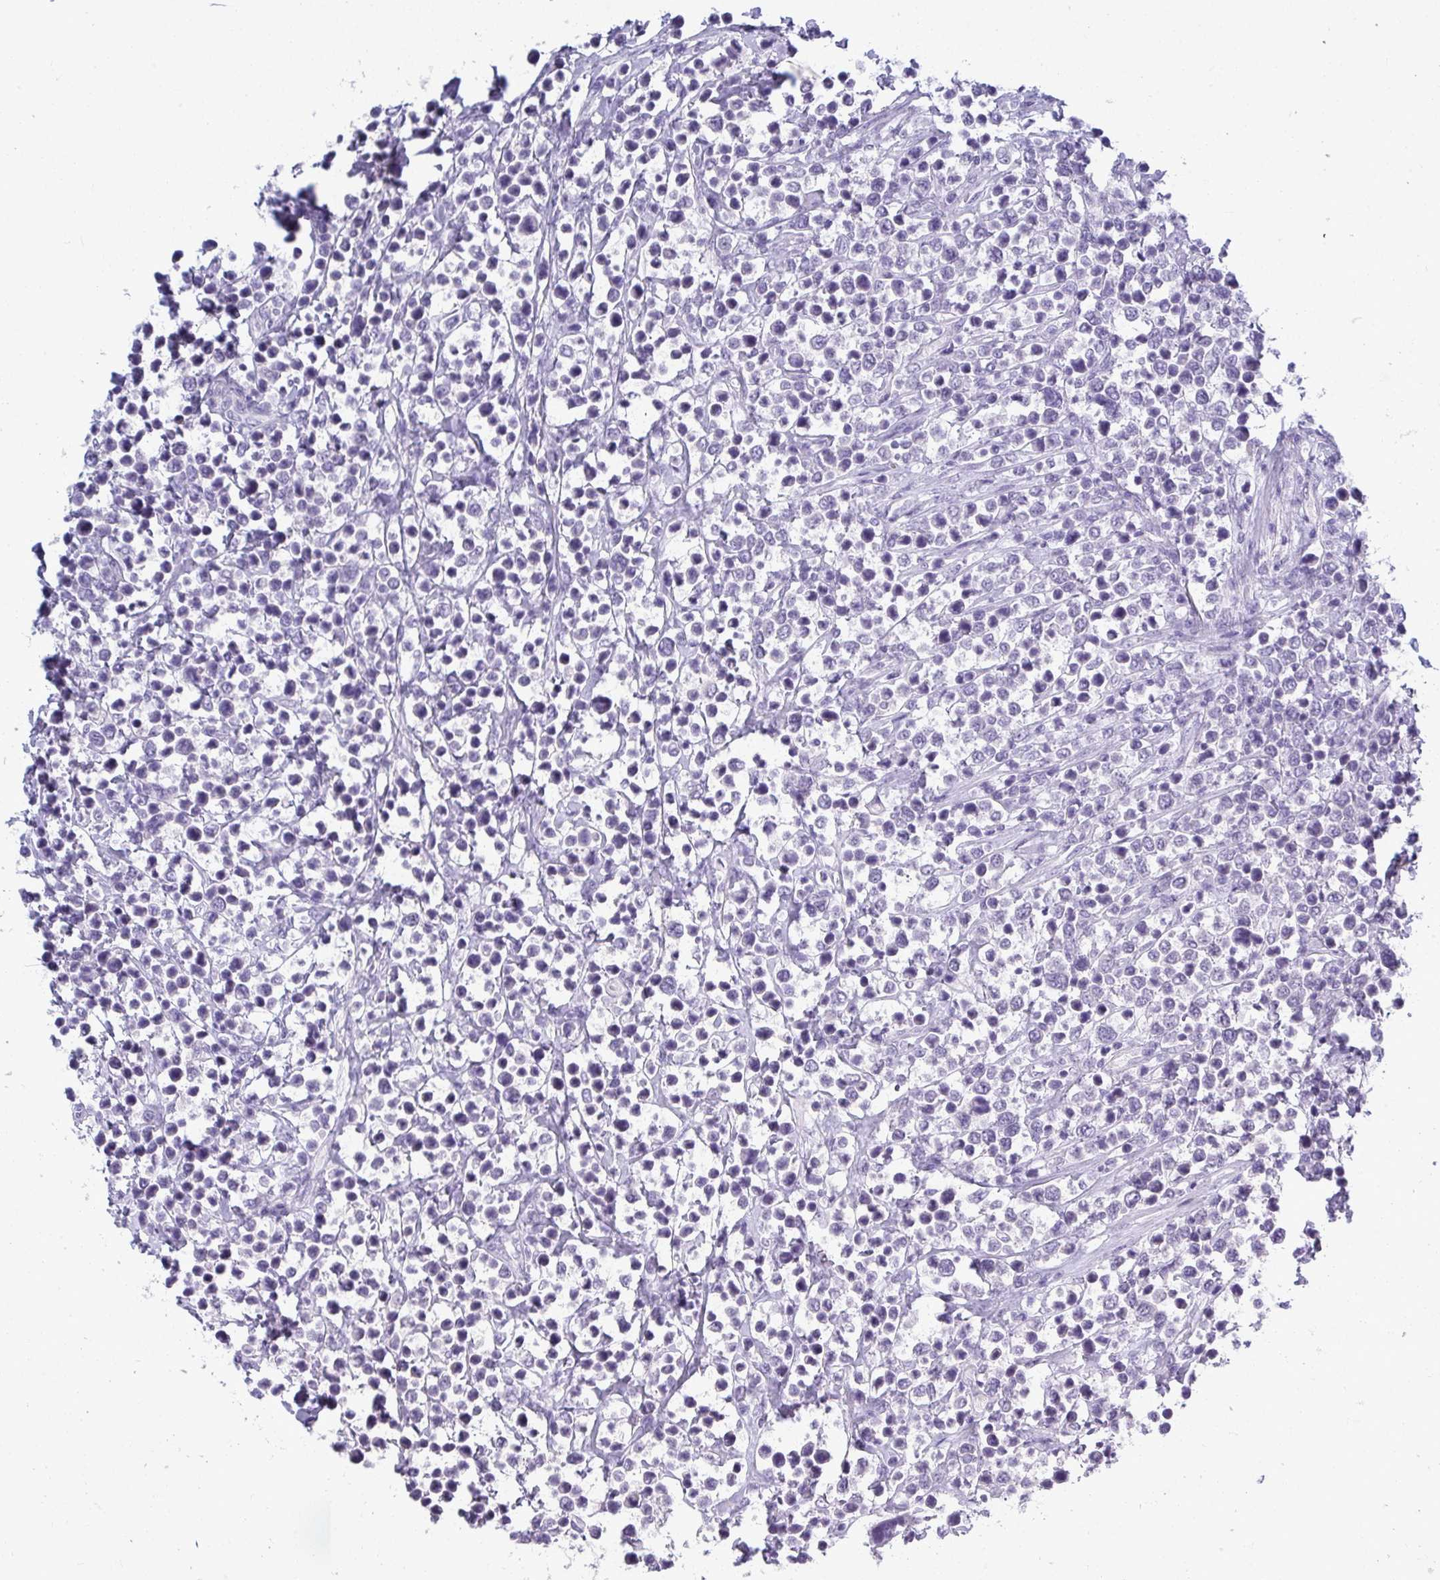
{"staining": {"intensity": "negative", "quantity": "none", "location": "none"}, "tissue": "lymphoma", "cell_type": "Tumor cells", "image_type": "cancer", "snomed": [{"axis": "morphology", "description": "Malignant lymphoma, non-Hodgkin's type, High grade"}, {"axis": "topography", "description": "Soft tissue"}], "caption": "Protein analysis of high-grade malignant lymphoma, non-Hodgkin's type demonstrates no significant staining in tumor cells.", "gene": "TMEM82", "patient": {"sex": "female", "age": 56}}